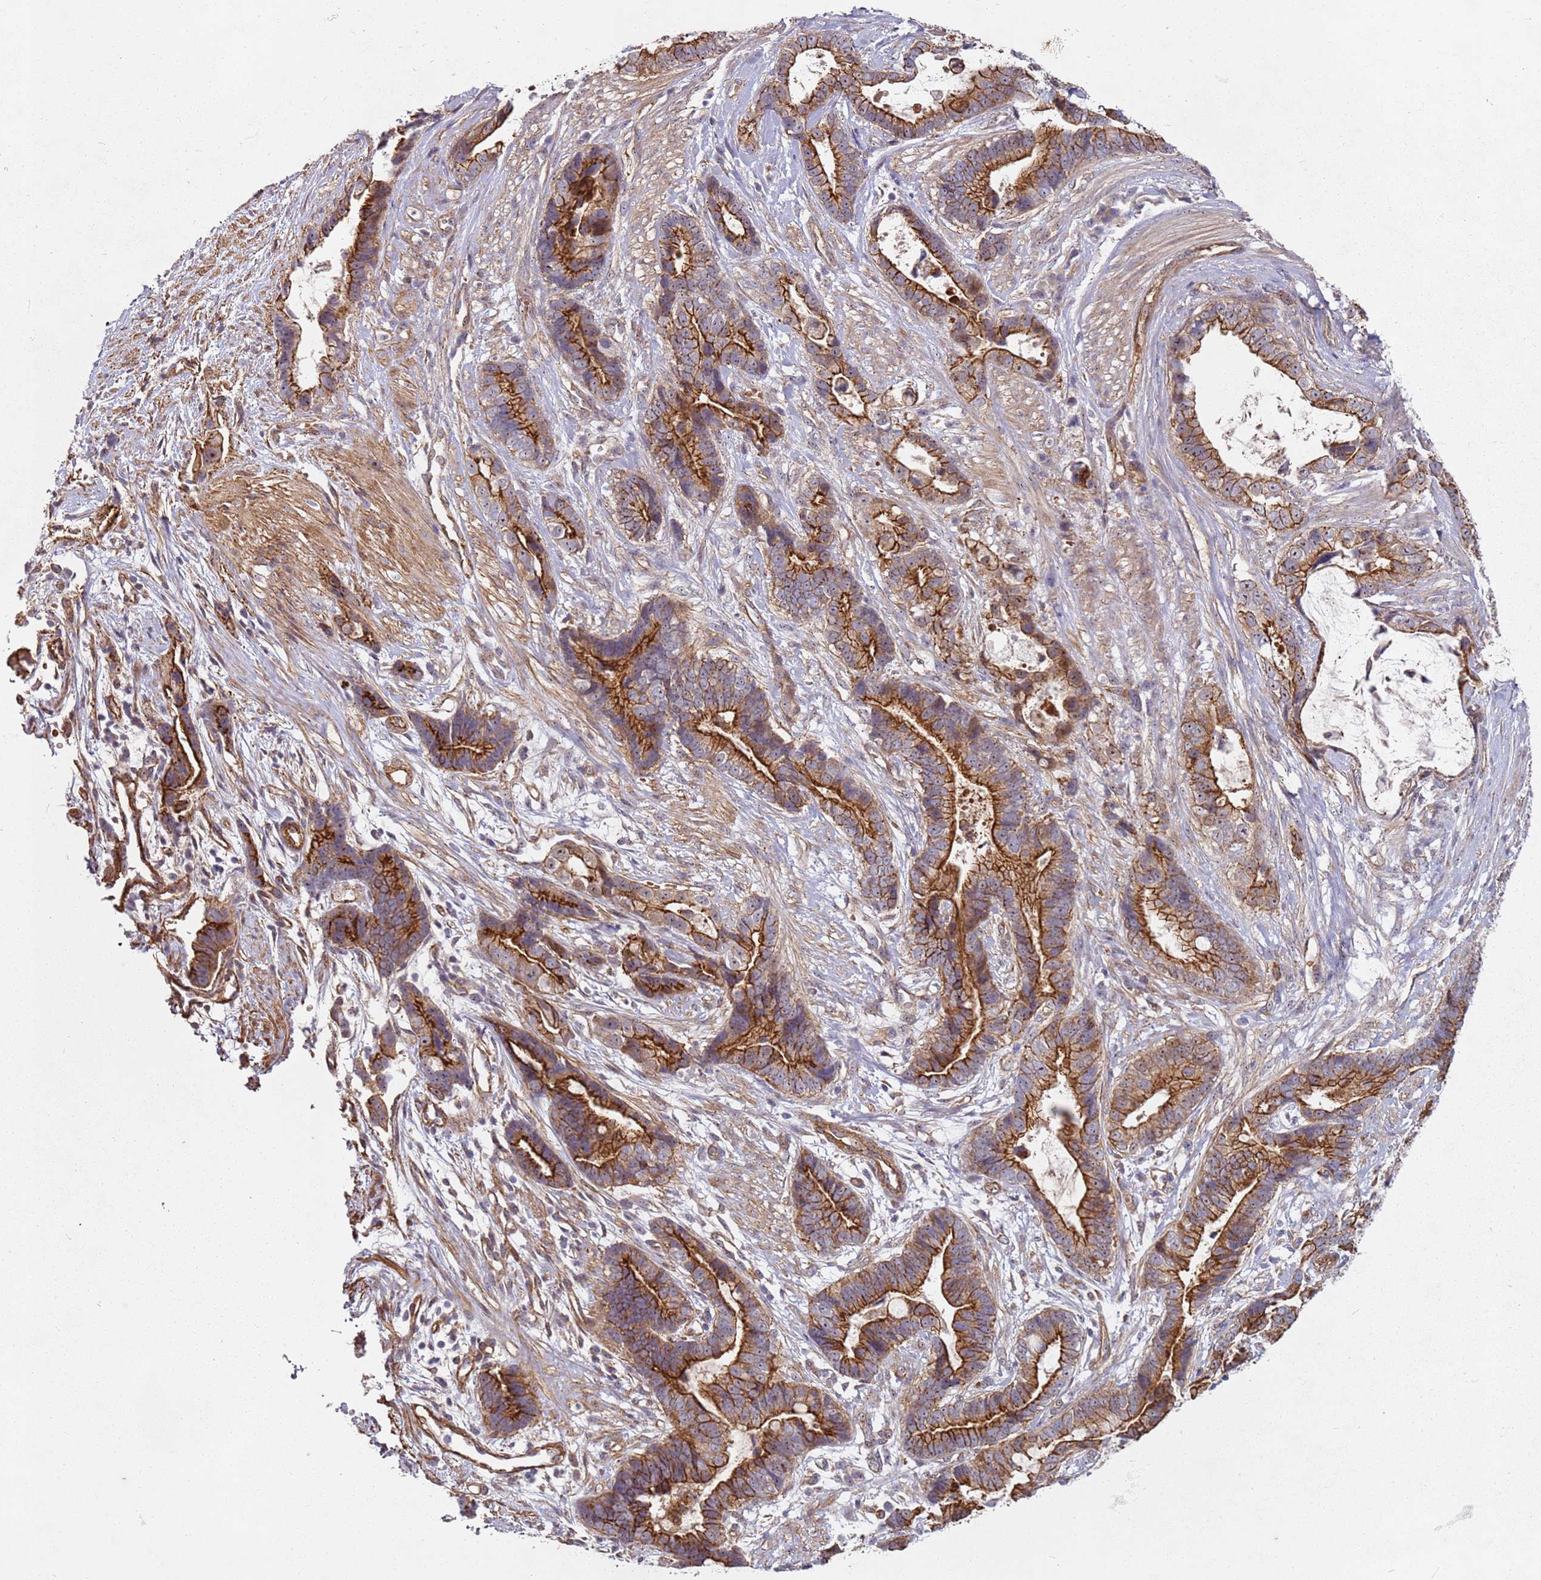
{"staining": {"intensity": "strong", "quantity": "25%-75%", "location": "cytoplasmic/membranous"}, "tissue": "stomach cancer", "cell_type": "Tumor cells", "image_type": "cancer", "snomed": [{"axis": "morphology", "description": "Adenocarcinoma, NOS"}, {"axis": "topography", "description": "Stomach"}], "caption": "Protein expression analysis of stomach cancer demonstrates strong cytoplasmic/membranous expression in approximately 25%-75% of tumor cells. Nuclei are stained in blue.", "gene": "C2CD4B", "patient": {"sex": "male", "age": 55}}